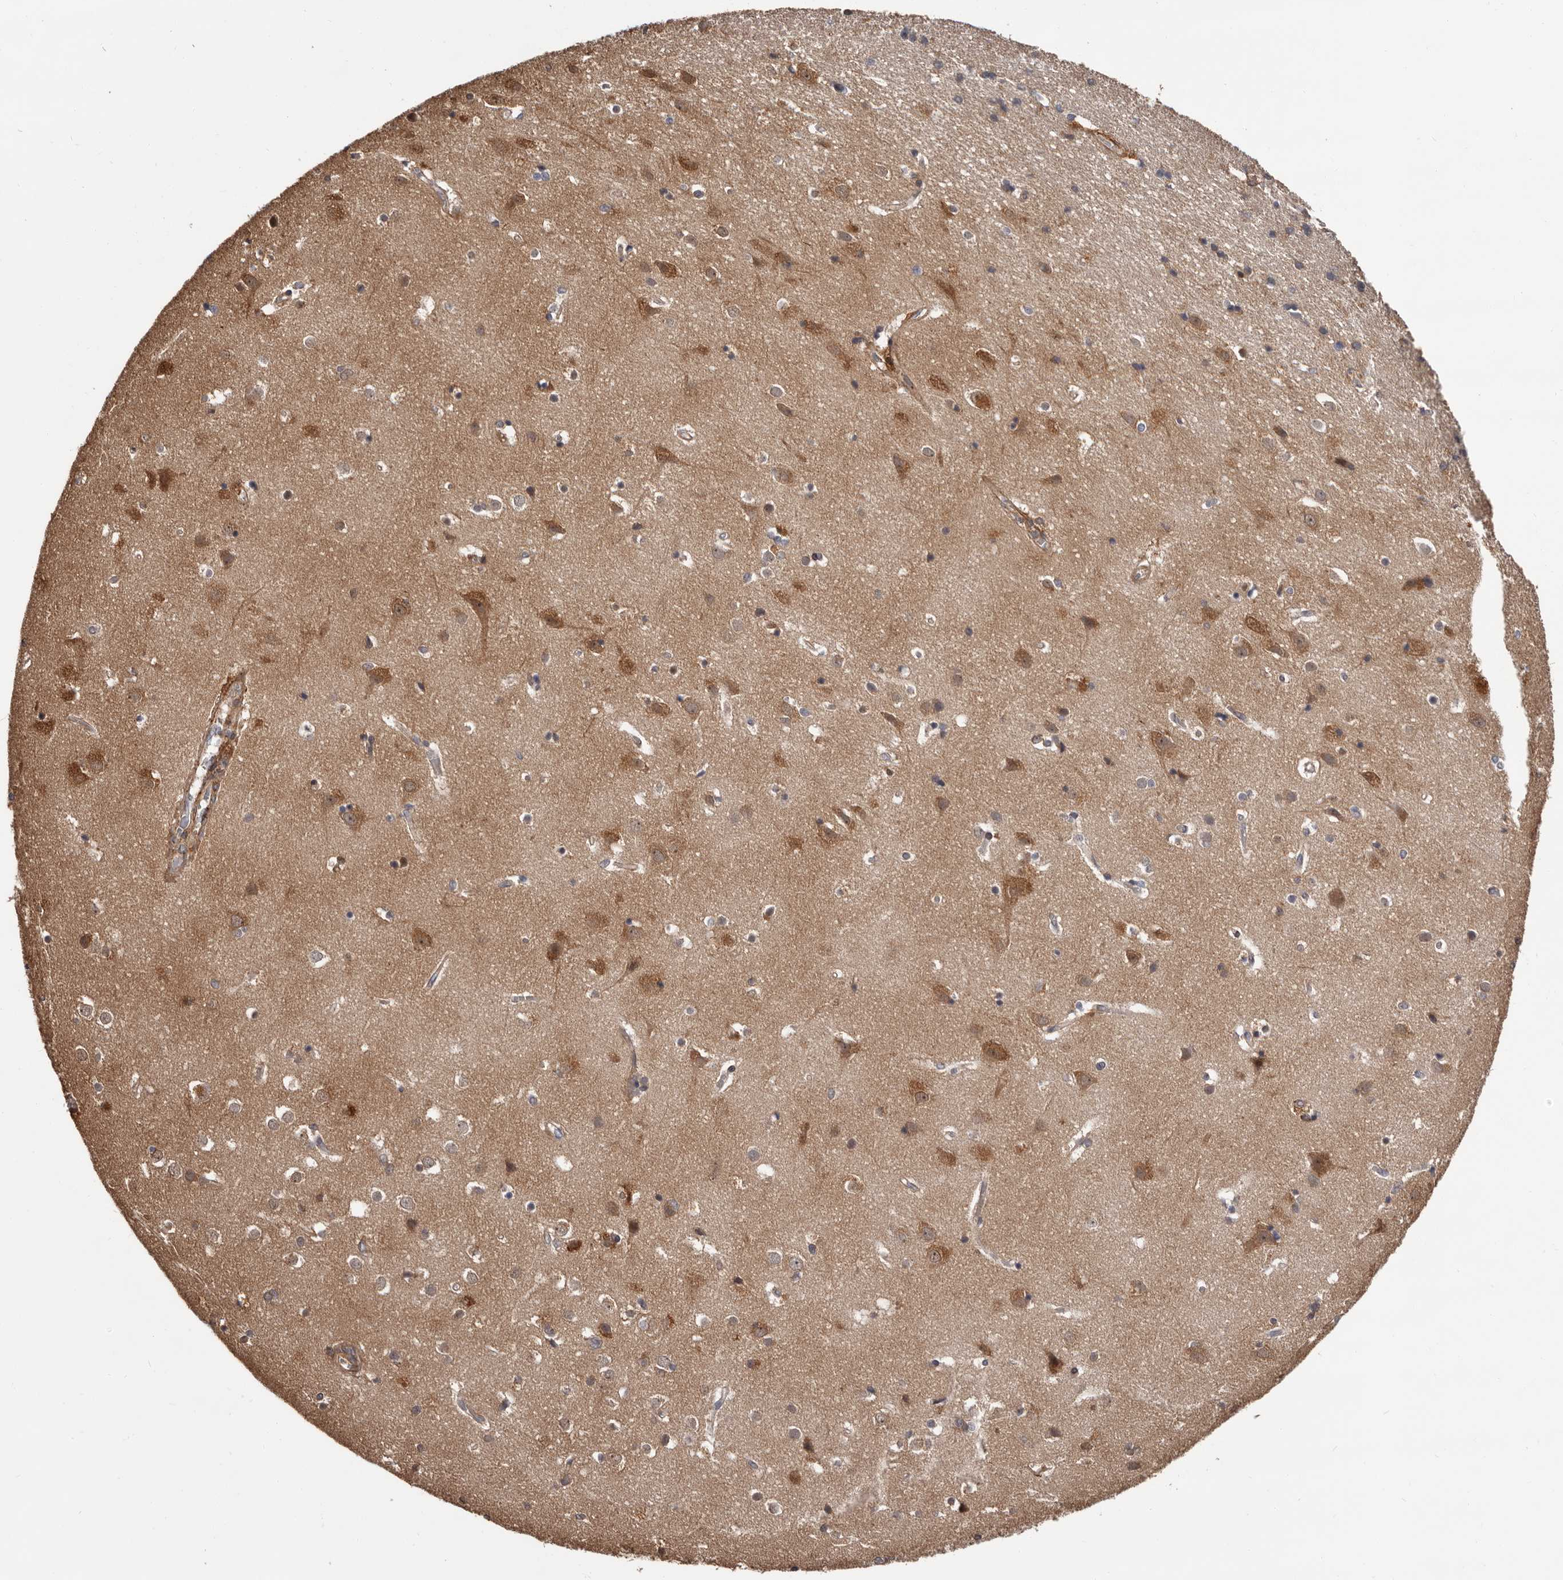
{"staining": {"intensity": "moderate", "quantity": ">75%", "location": "cytoplasmic/membranous"}, "tissue": "cerebral cortex", "cell_type": "Endothelial cells", "image_type": "normal", "snomed": [{"axis": "morphology", "description": "Normal tissue, NOS"}, {"axis": "topography", "description": "Cerebral cortex"}], "caption": "Immunohistochemistry (IHC) image of benign cerebral cortex stained for a protein (brown), which exhibits medium levels of moderate cytoplasmic/membranous expression in about >75% of endothelial cells.", "gene": "ADAMTS2", "patient": {"sex": "male", "age": 54}}